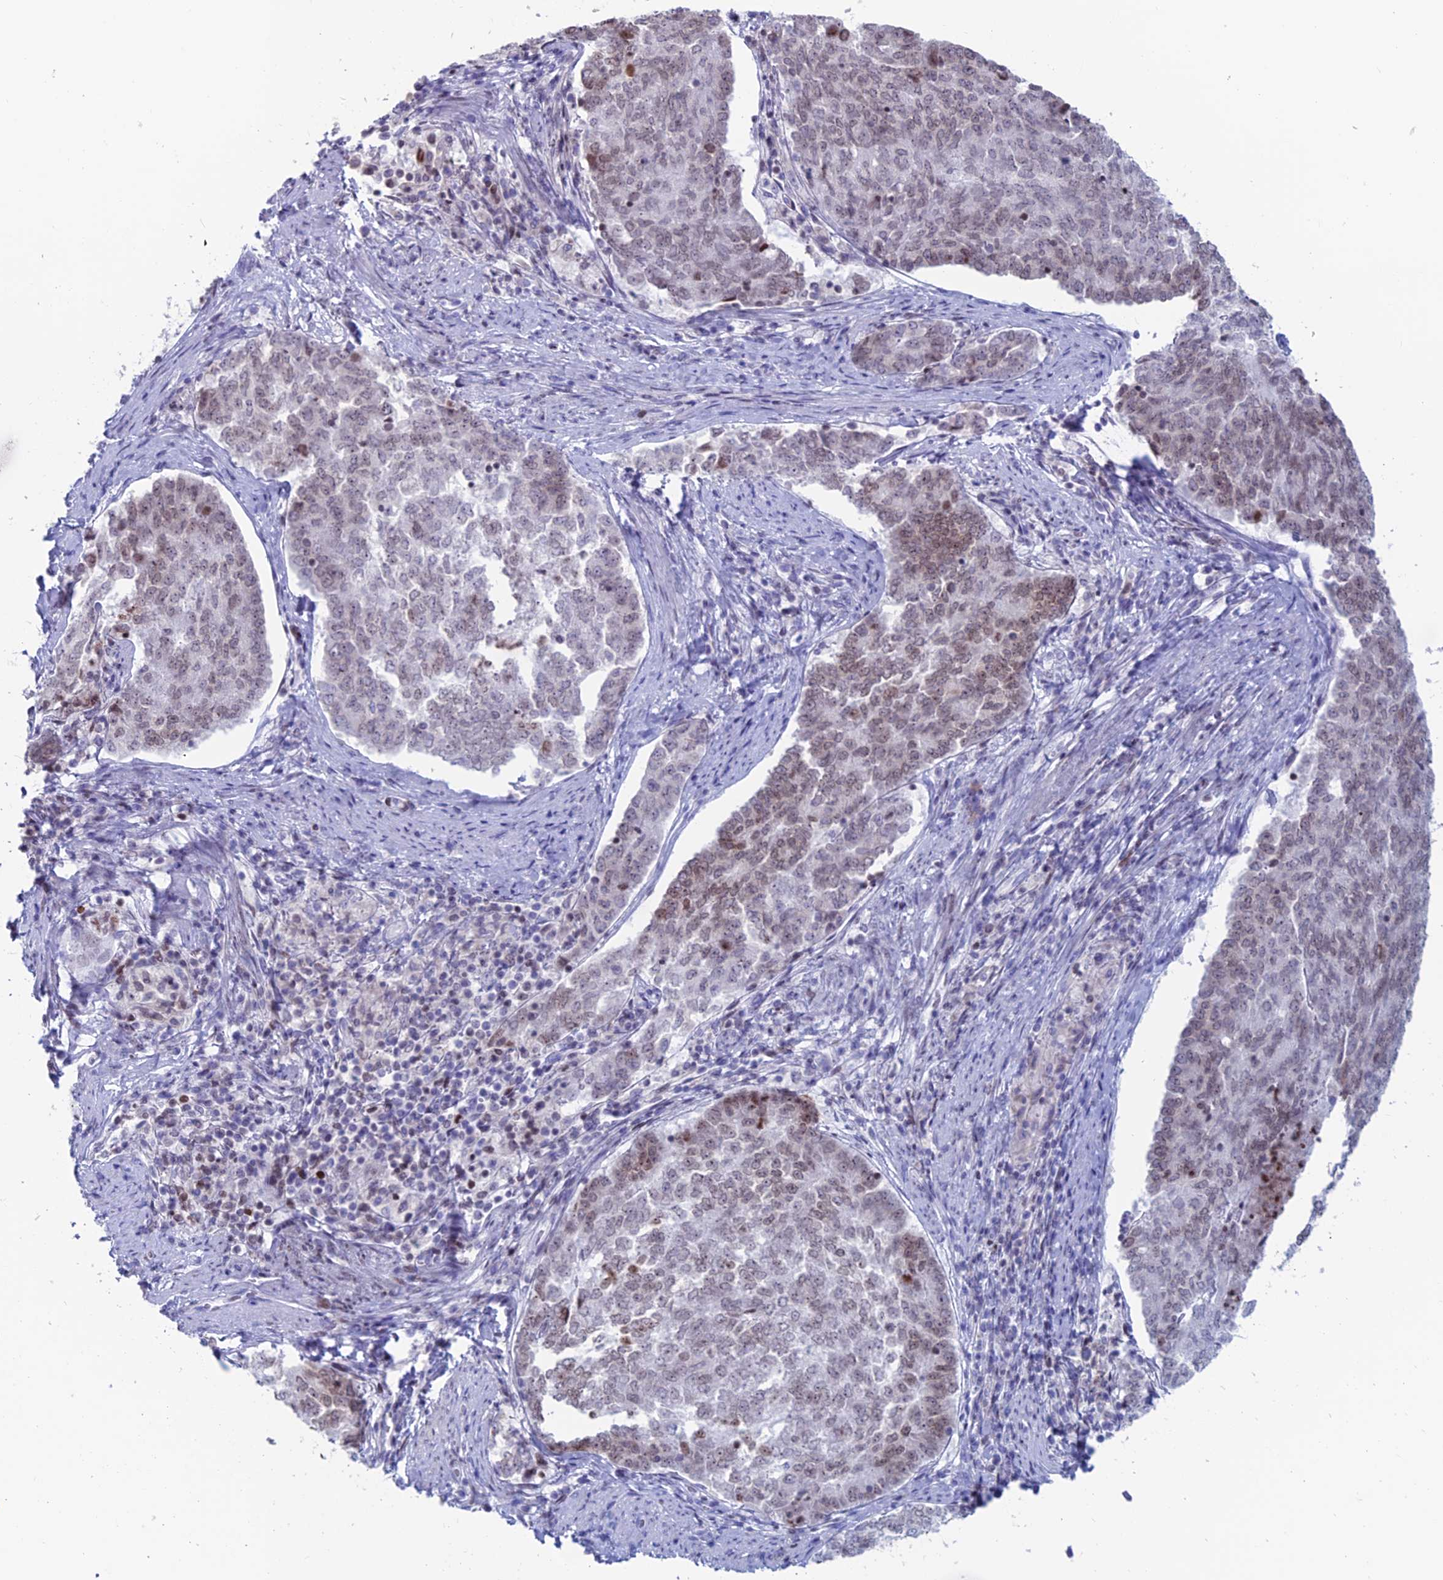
{"staining": {"intensity": "weak", "quantity": "25%-75%", "location": "nuclear"}, "tissue": "endometrial cancer", "cell_type": "Tumor cells", "image_type": "cancer", "snomed": [{"axis": "morphology", "description": "Adenocarcinoma, NOS"}, {"axis": "topography", "description": "Endometrium"}], "caption": "DAB (3,3'-diaminobenzidine) immunohistochemical staining of endometrial adenocarcinoma demonstrates weak nuclear protein positivity in approximately 25%-75% of tumor cells. The protein is shown in brown color, while the nuclei are stained blue.", "gene": "CERS6", "patient": {"sex": "female", "age": 80}}